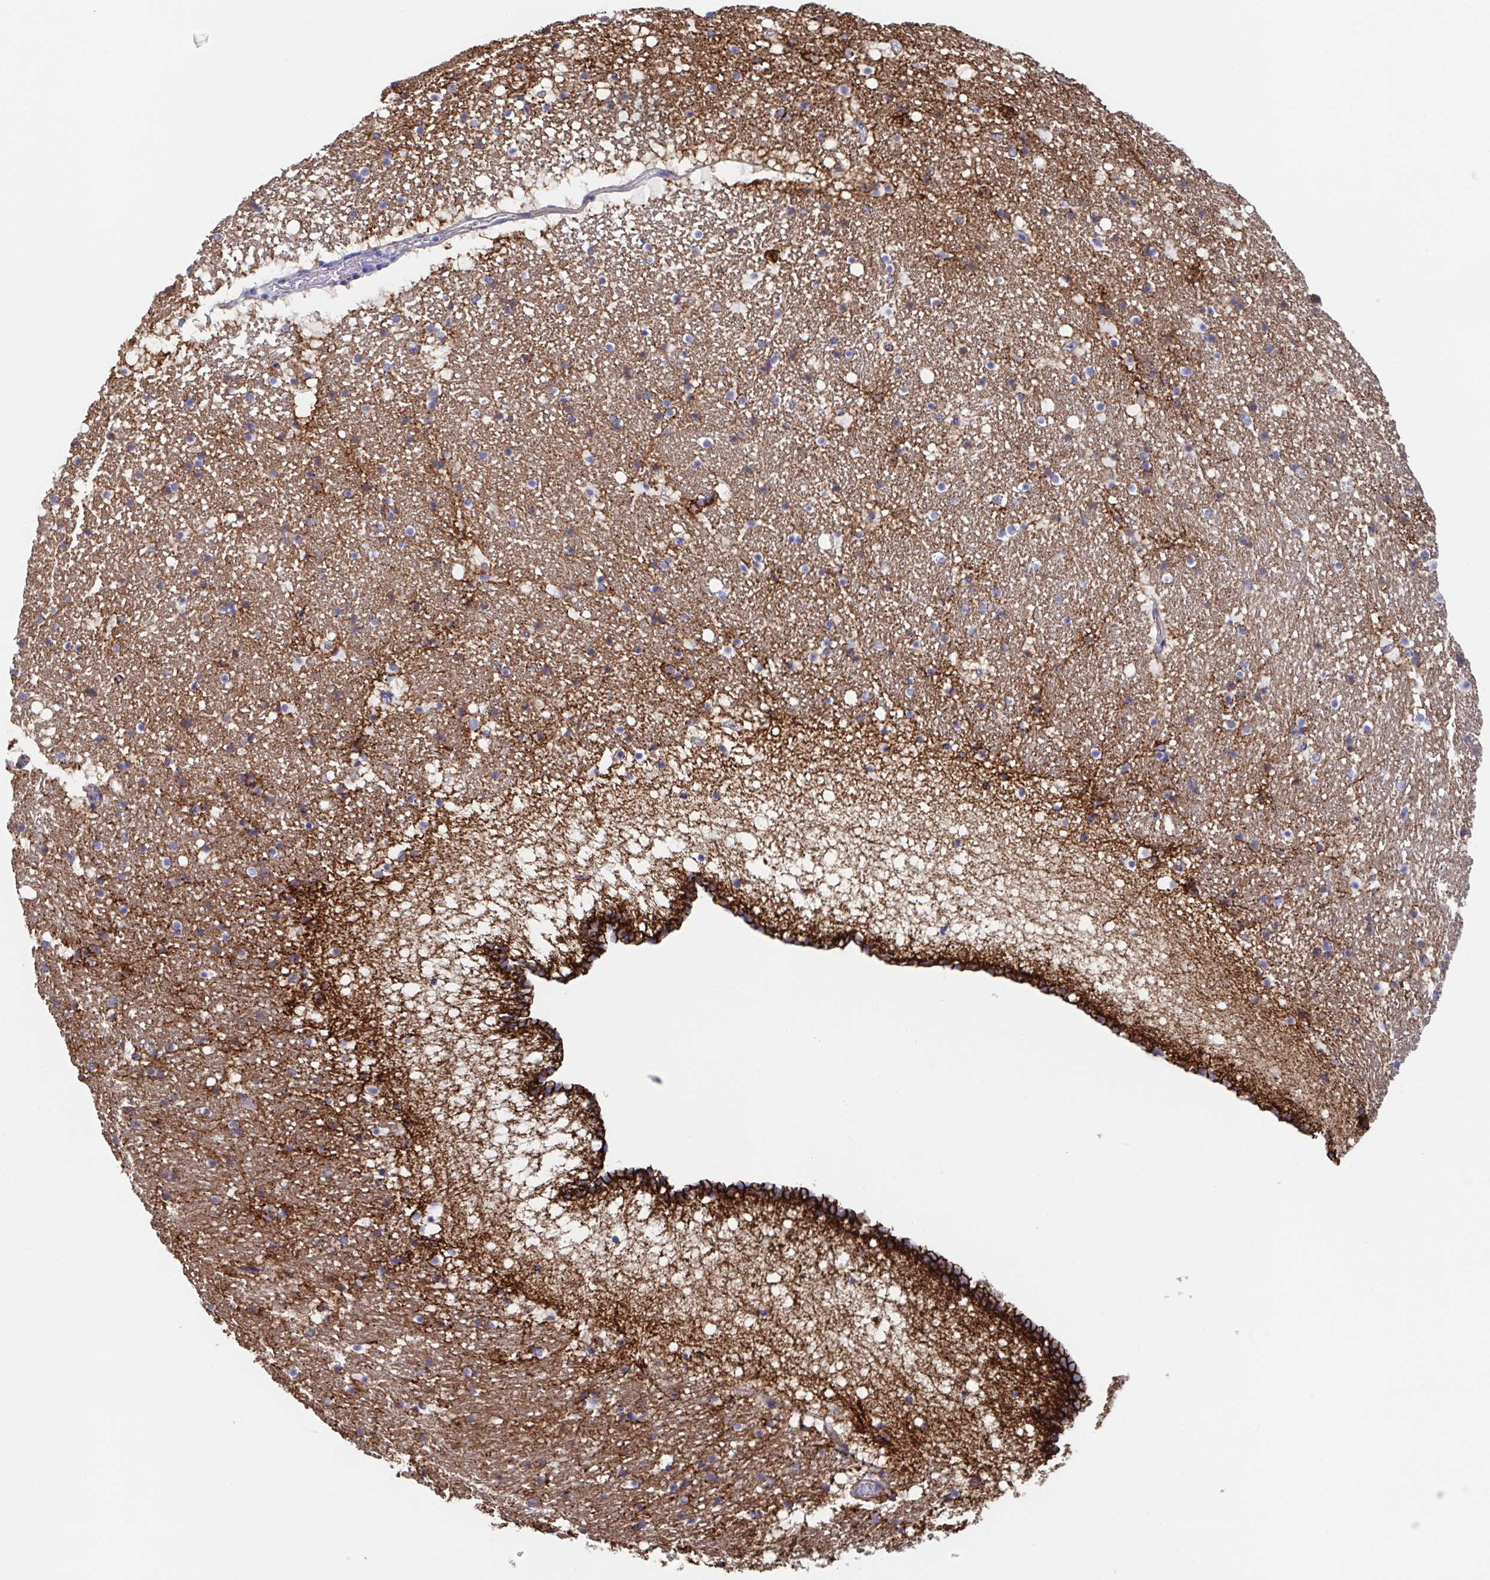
{"staining": {"intensity": "negative", "quantity": "none", "location": "none"}, "tissue": "hippocampus", "cell_type": "Glial cells", "image_type": "normal", "snomed": [{"axis": "morphology", "description": "Normal tissue, NOS"}, {"axis": "topography", "description": "Hippocampus"}], "caption": "Protein analysis of normal hippocampus exhibits no significant staining in glial cells.", "gene": "CDH2", "patient": {"sex": "female", "age": 42}}